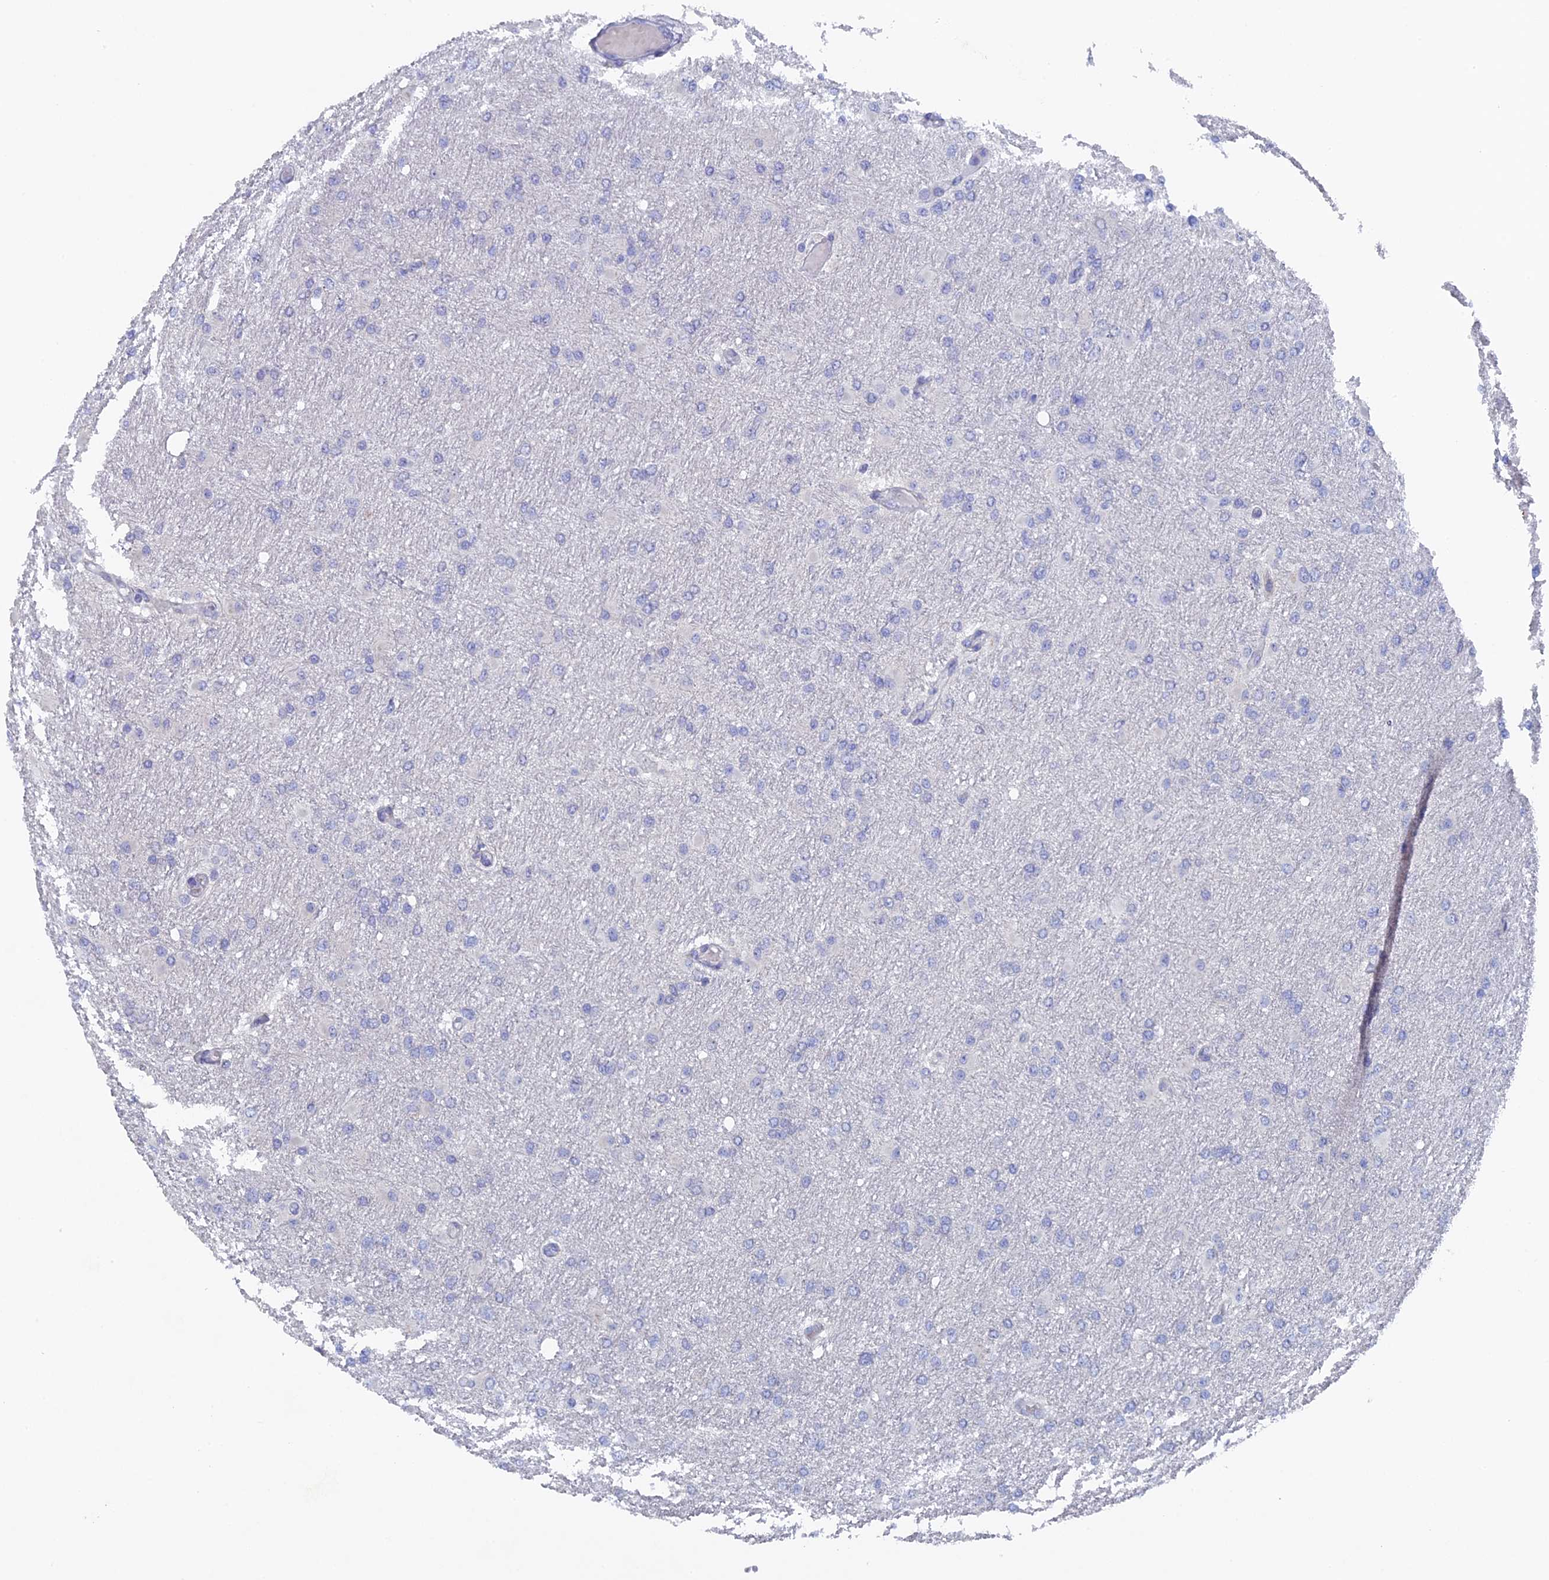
{"staining": {"intensity": "negative", "quantity": "none", "location": "none"}, "tissue": "glioma", "cell_type": "Tumor cells", "image_type": "cancer", "snomed": [{"axis": "morphology", "description": "Glioma, malignant, High grade"}, {"axis": "topography", "description": "Cerebral cortex"}], "caption": "This is an immunohistochemistry image of human glioma. There is no expression in tumor cells.", "gene": "SRFBP1", "patient": {"sex": "female", "age": 36}}